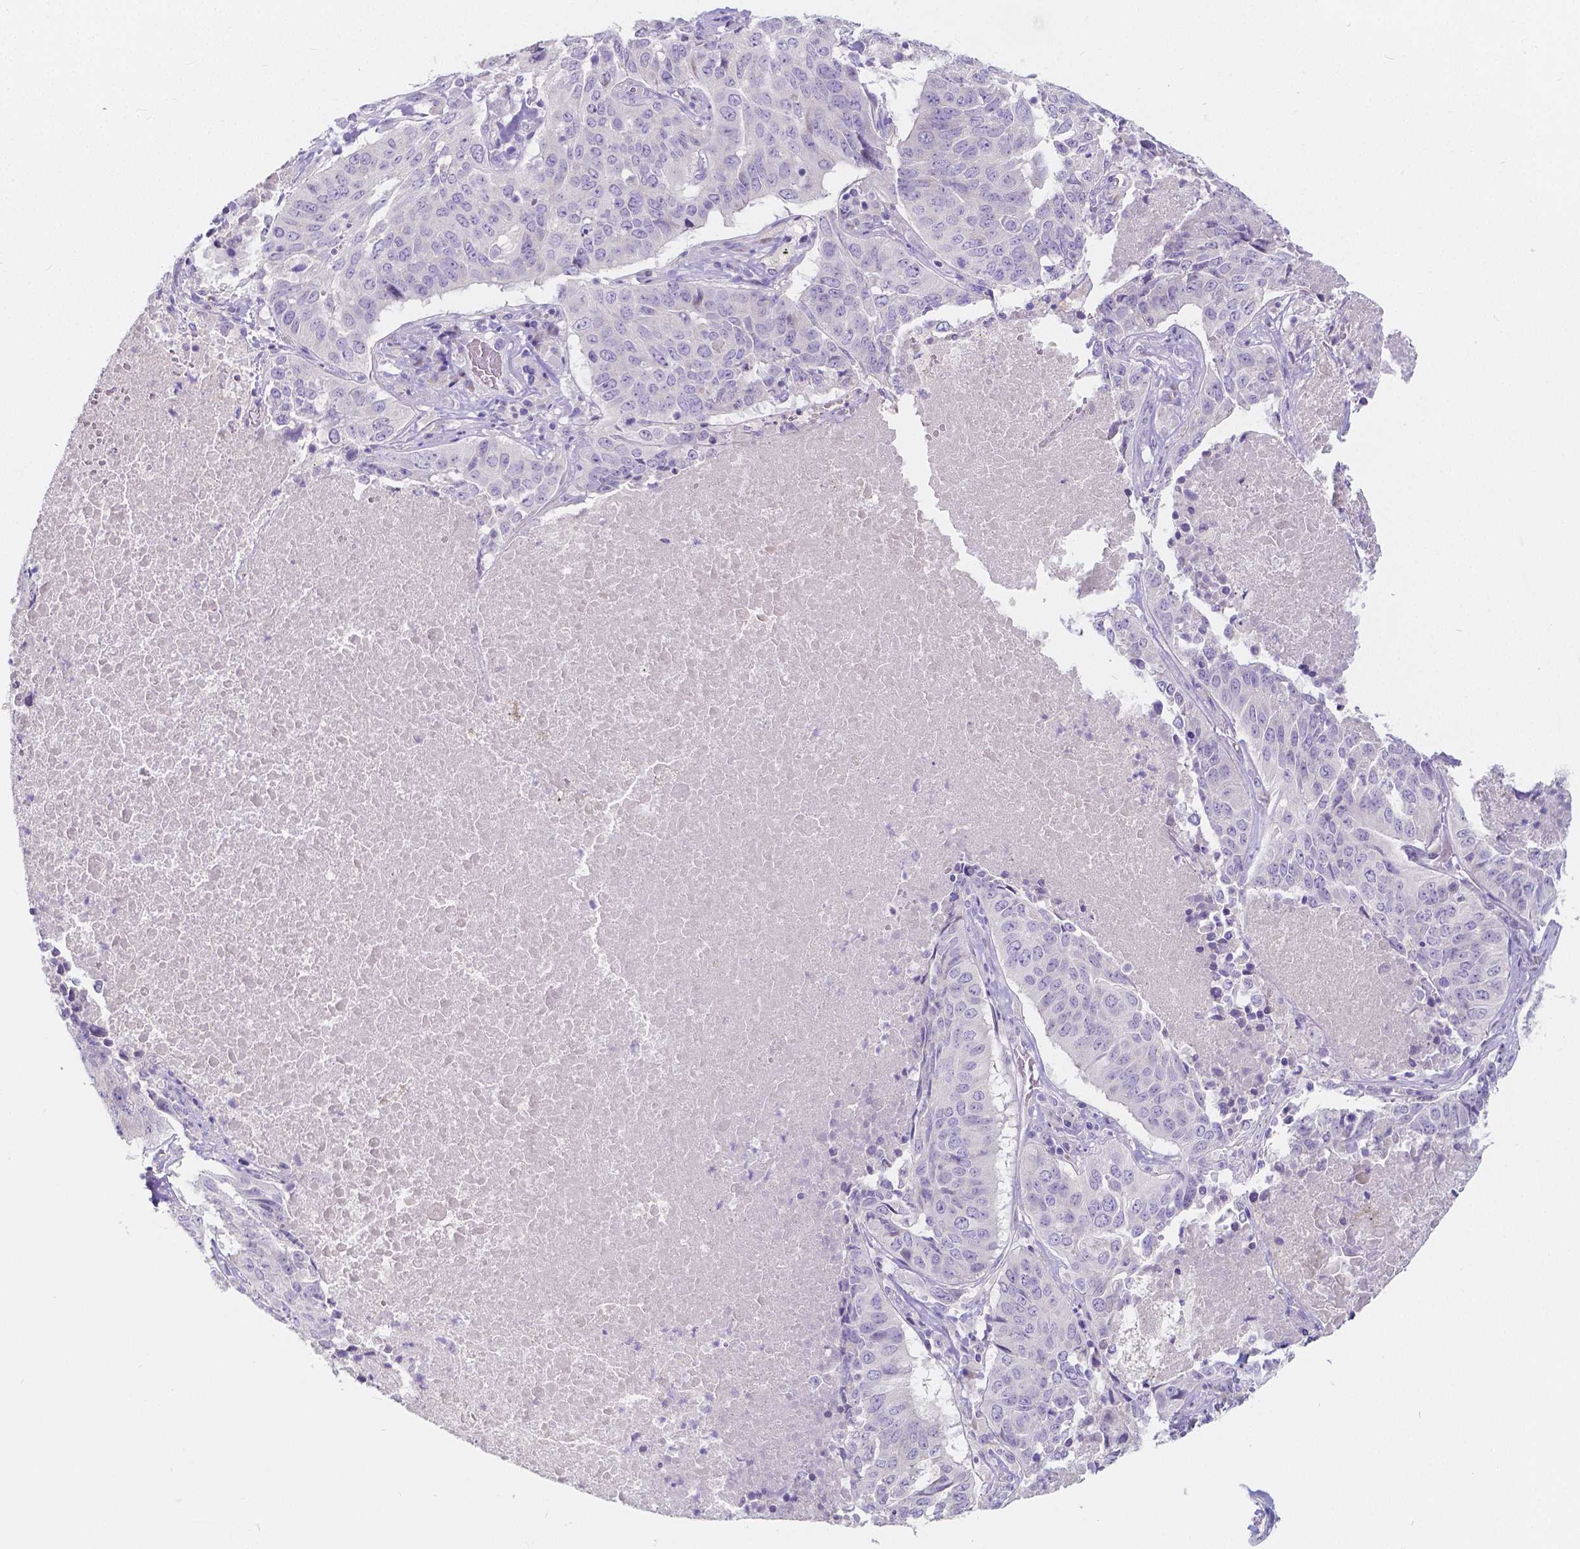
{"staining": {"intensity": "negative", "quantity": "none", "location": "none"}, "tissue": "lung cancer", "cell_type": "Tumor cells", "image_type": "cancer", "snomed": [{"axis": "morphology", "description": "Normal tissue, NOS"}, {"axis": "morphology", "description": "Squamous cell carcinoma, NOS"}, {"axis": "topography", "description": "Bronchus"}, {"axis": "topography", "description": "Lung"}], "caption": "There is no significant expression in tumor cells of lung squamous cell carcinoma.", "gene": "RNF186", "patient": {"sex": "male", "age": 64}}